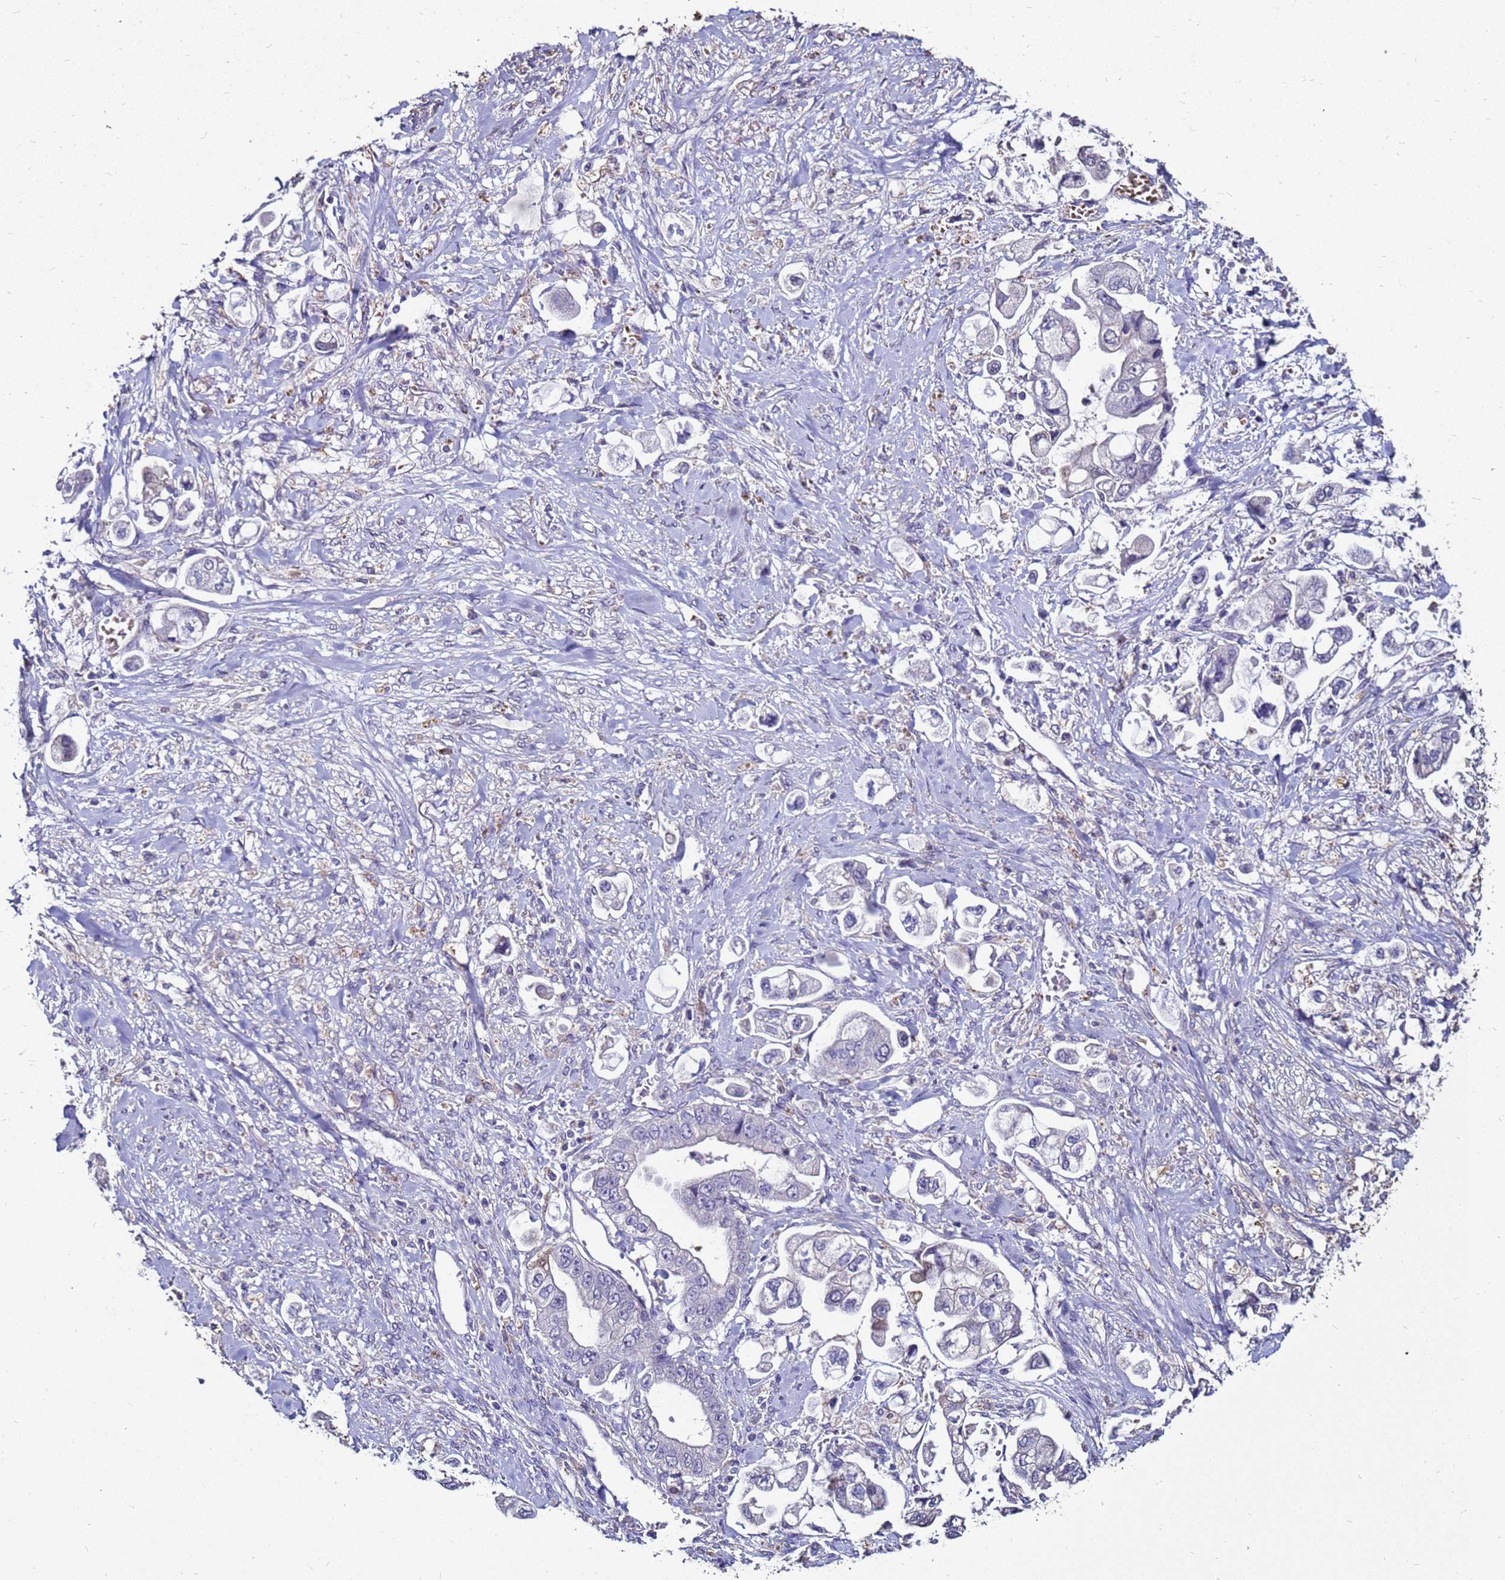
{"staining": {"intensity": "negative", "quantity": "none", "location": "none"}, "tissue": "stomach cancer", "cell_type": "Tumor cells", "image_type": "cancer", "snomed": [{"axis": "morphology", "description": "Adenocarcinoma, NOS"}, {"axis": "topography", "description": "Stomach"}], "caption": "Stomach cancer was stained to show a protein in brown. There is no significant expression in tumor cells.", "gene": "S100A2", "patient": {"sex": "male", "age": 62}}